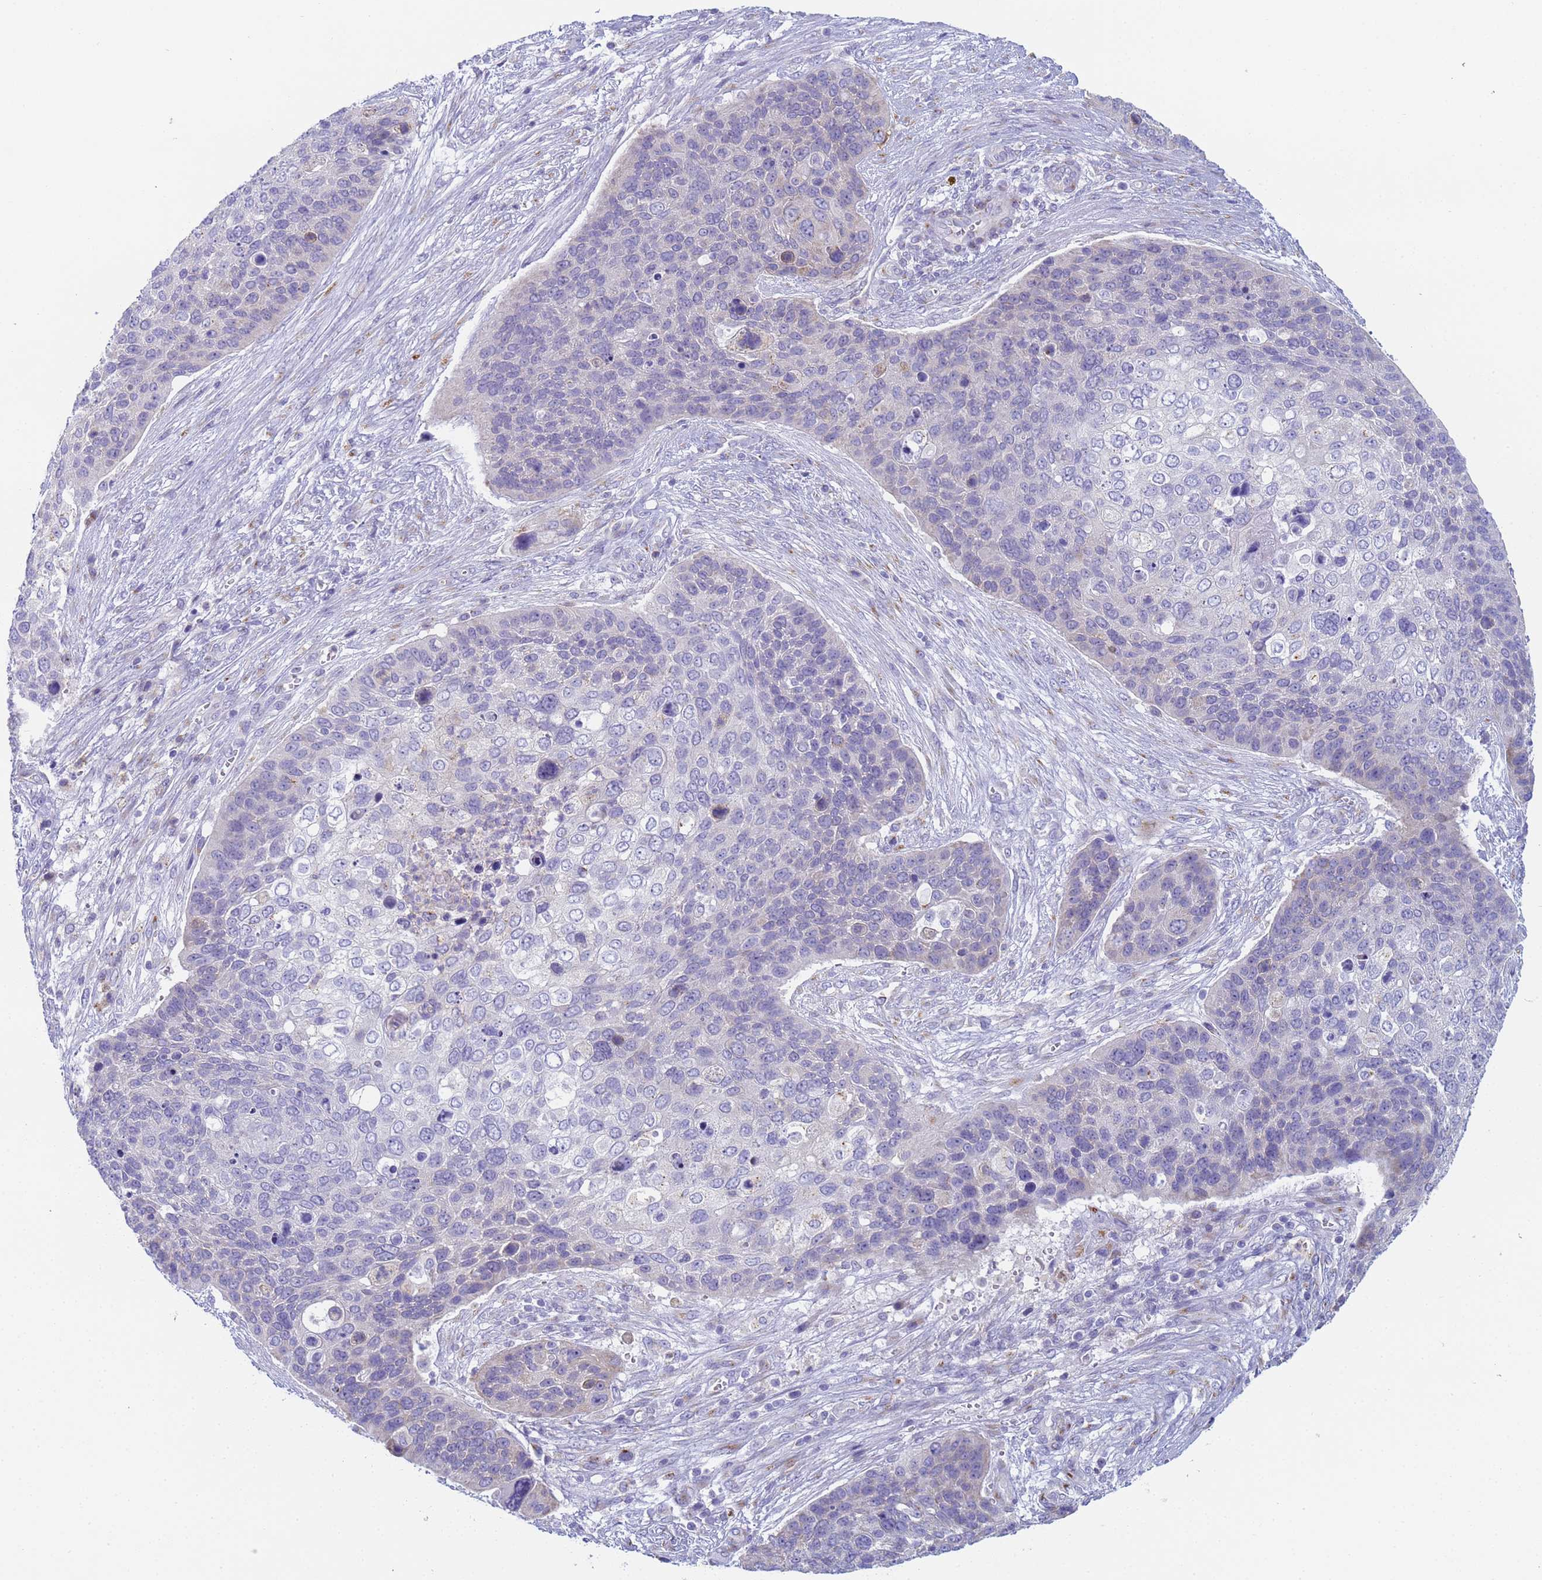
{"staining": {"intensity": "negative", "quantity": "none", "location": "none"}, "tissue": "skin cancer", "cell_type": "Tumor cells", "image_type": "cancer", "snomed": [{"axis": "morphology", "description": "Basal cell carcinoma"}, {"axis": "topography", "description": "Skin"}], "caption": "This is an IHC photomicrograph of human basal cell carcinoma (skin). There is no positivity in tumor cells.", "gene": "CR1", "patient": {"sex": "female", "age": 74}}